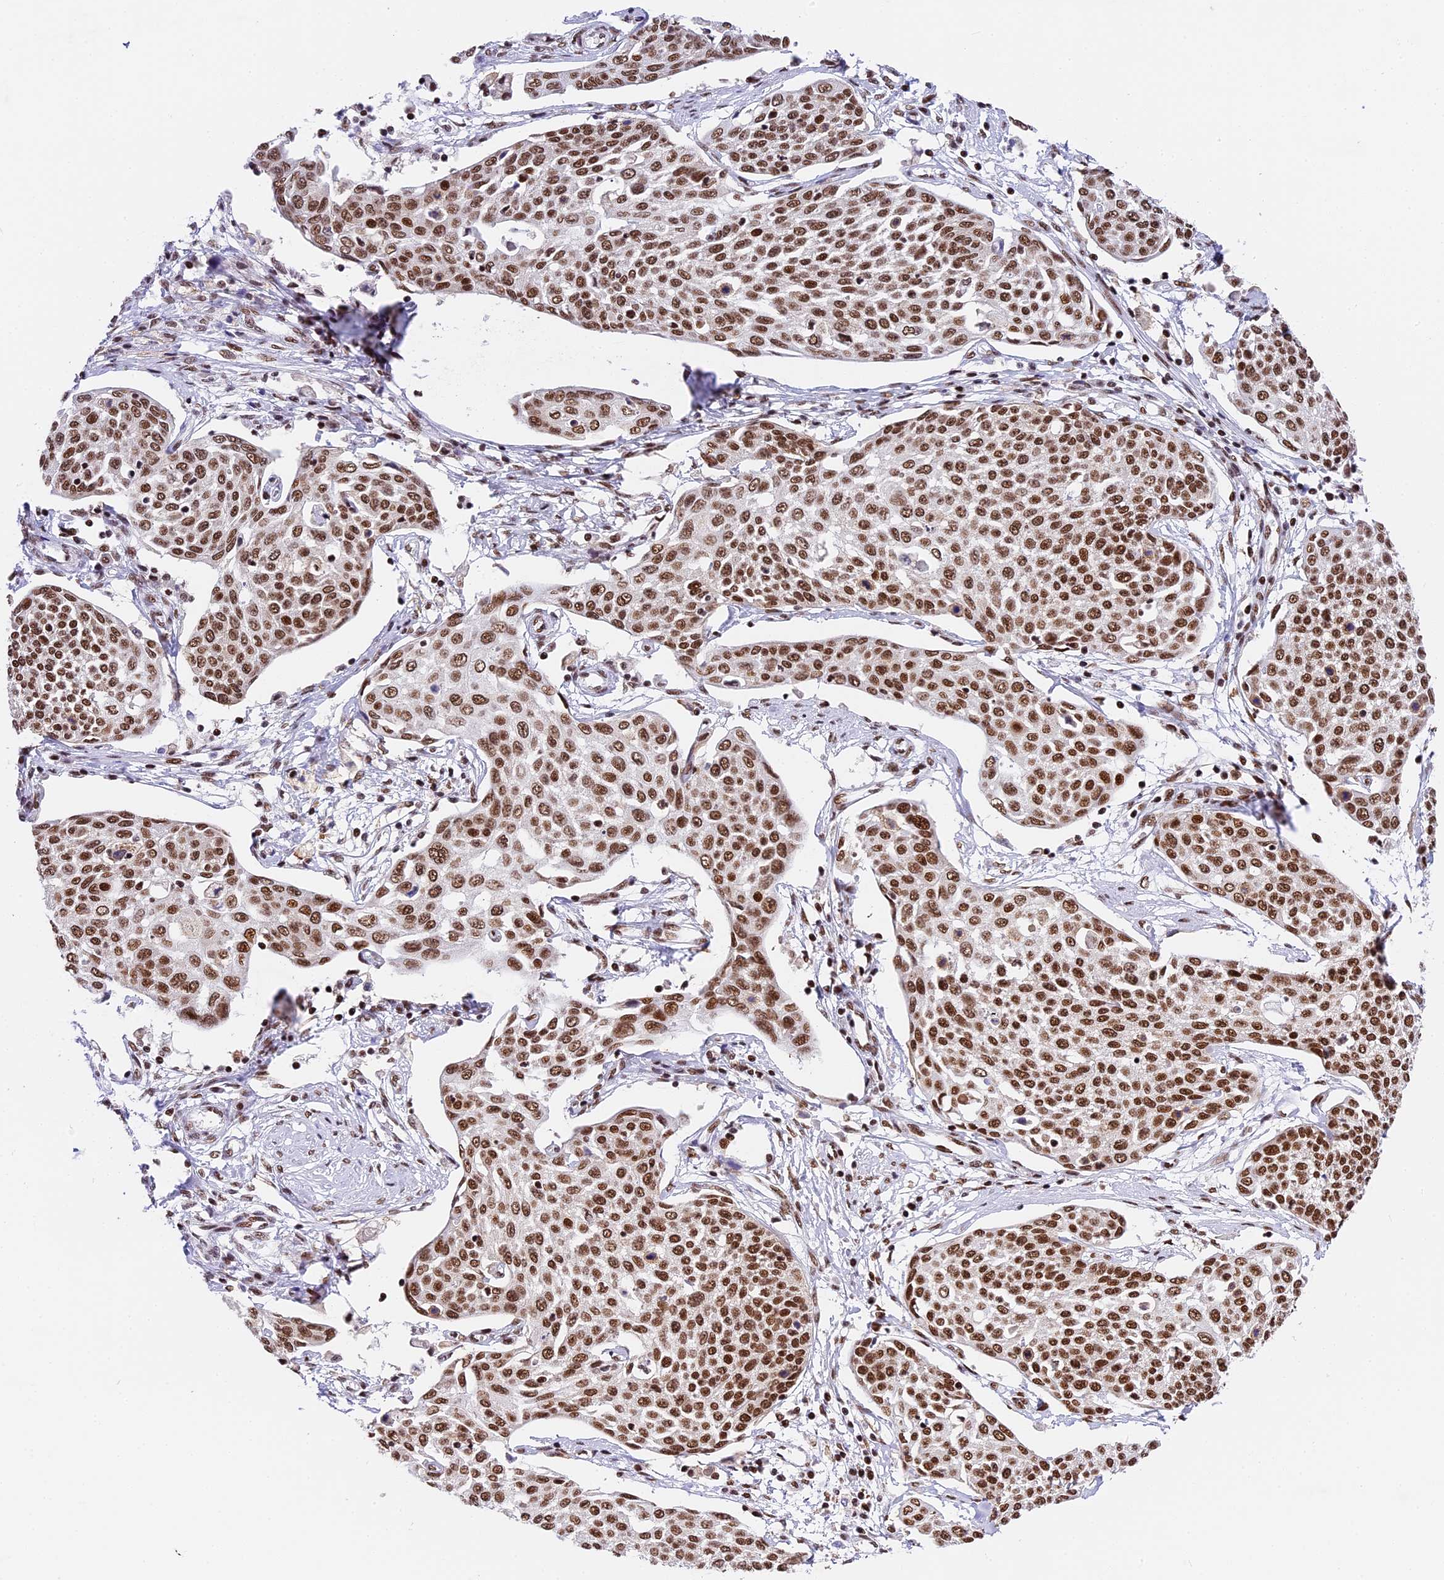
{"staining": {"intensity": "strong", "quantity": ">75%", "location": "nuclear"}, "tissue": "cervical cancer", "cell_type": "Tumor cells", "image_type": "cancer", "snomed": [{"axis": "morphology", "description": "Squamous cell carcinoma, NOS"}, {"axis": "topography", "description": "Cervix"}], "caption": "Immunohistochemical staining of squamous cell carcinoma (cervical) demonstrates high levels of strong nuclear protein staining in about >75% of tumor cells. The staining was performed using DAB, with brown indicating positive protein expression. Nuclei are stained blue with hematoxylin.", "gene": "SBNO1", "patient": {"sex": "female", "age": 34}}